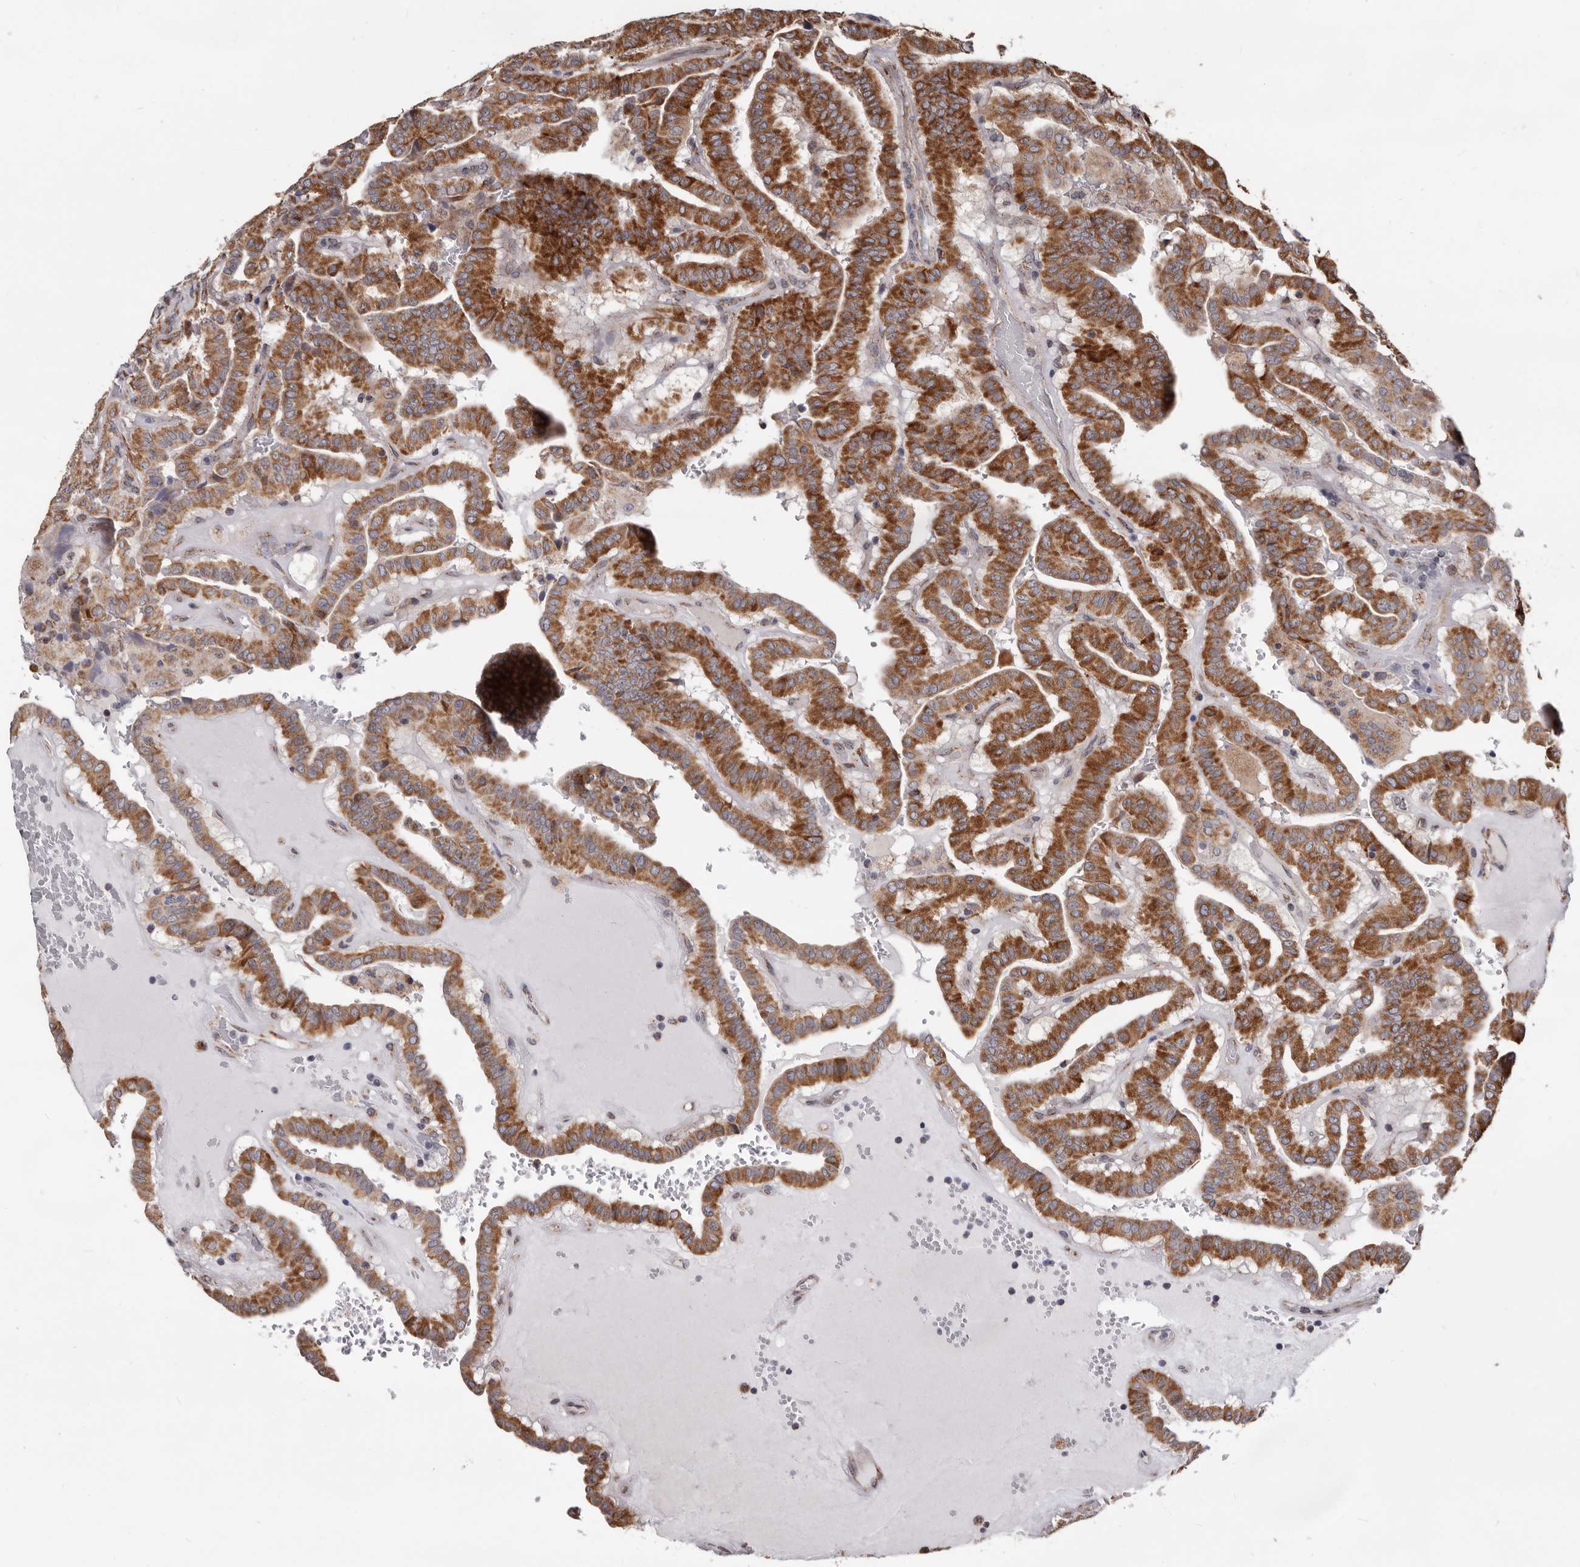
{"staining": {"intensity": "strong", "quantity": ">75%", "location": "cytoplasmic/membranous"}, "tissue": "thyroid cancer", "cell_type": "Tumor cells", "image_type": "cancer", "snomed": [{"axis": "morphology", "description": "Papillary adenocarcinoma, NOS"}, {"axis": "topography", "description": "Thyroid gland"}], "caption": "An IHC histopathology image of tumor tissue is shown. Protein staining in brown labels strong cytoplasmic/membranous positivity in papillary adenocarcinoma (thyroid) within tumor cells. (Brightfield microscopy of DAB IHC at high magnification).", "gene": "MRPL18", "patient": {"sex": "male", "age": 77}}